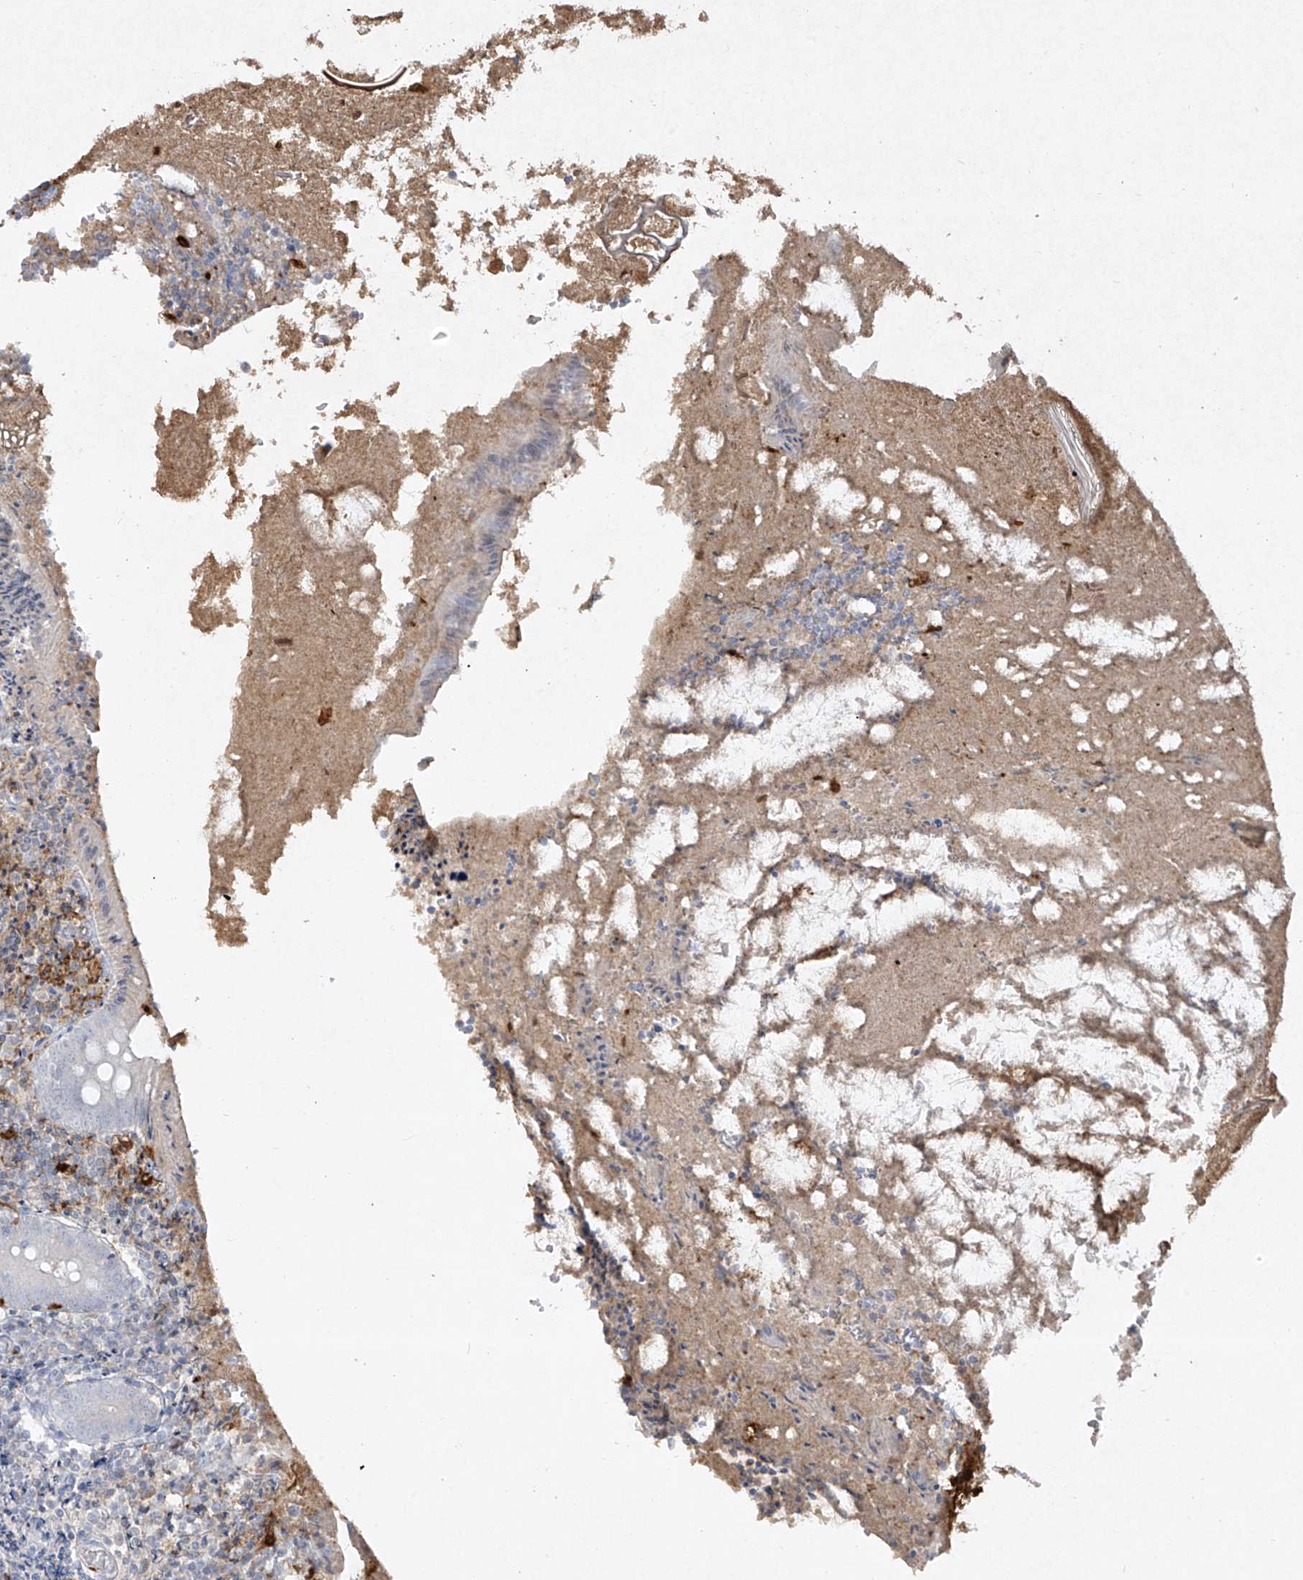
{"staining": {"intensity": "negative", "quantity": "none", "location": "none"}, "tissue": "appendix", "cell_type": "Glandular cells", "image_type": "normal", "snomed": [{"axis": "morphology", "description": "Normal tissue, NOS"}, {"axis": "topography", "description": "Appendix"}], "caption": "Glandular cells show no significant positivity in unremarkable appendix. Brightfield microscopy of IHC stained with DAB (brown) and hematoxylin (blue), captured at high magnification.", "gene": "FCGR3A", "patient": {"sex": "female", "age": 17}}